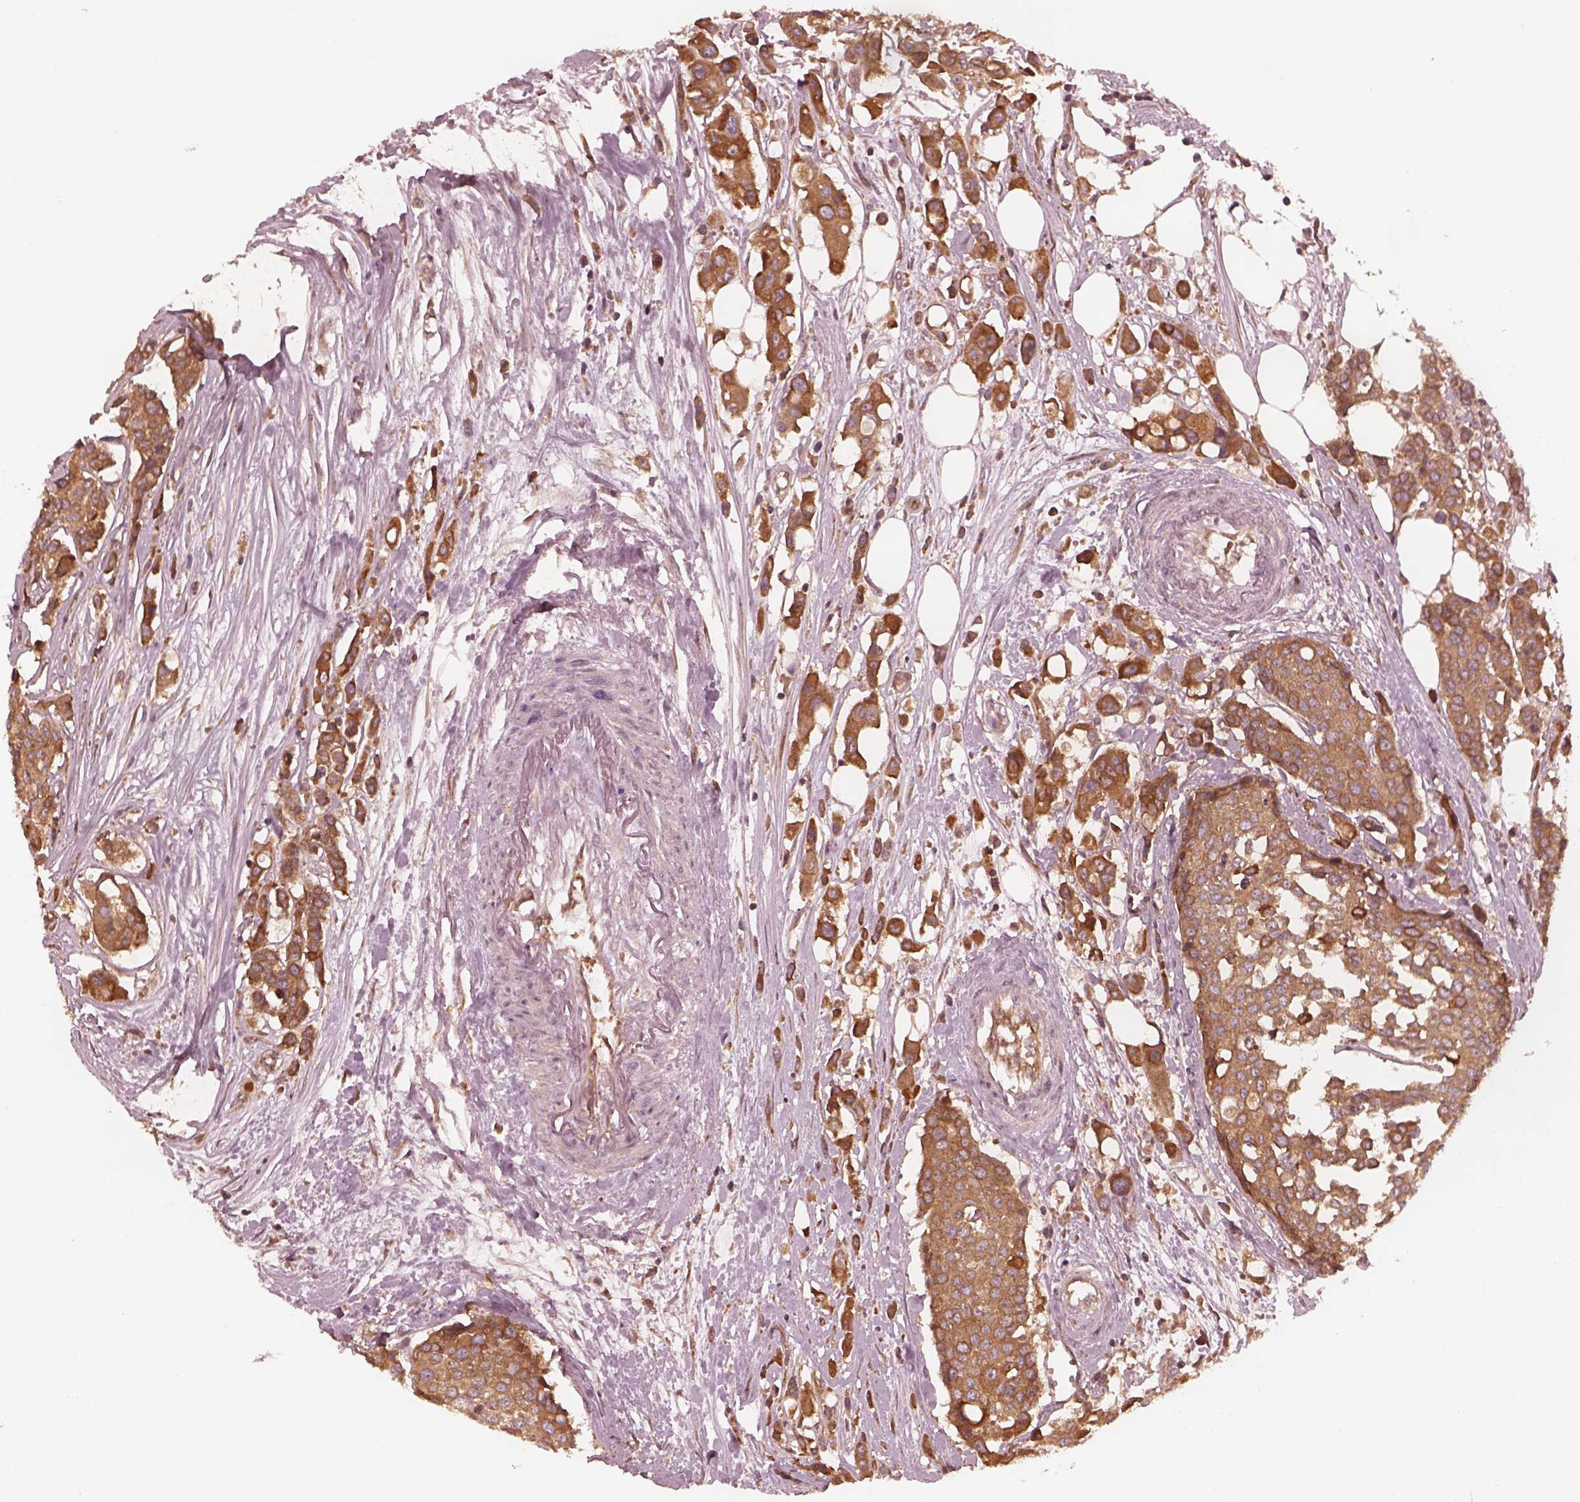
{"staining": {"intensity": "moderate", "quantity": ">75%", "location": "cytoplasmic/membranous"}, "tissue": "carcinoid", "cell_type": "Tumor cells", "image_type": "cancer", "snomed": [{"axis": "morphology", "description": "Carcinoid, malignant, NOS"}, {"axis": "topography", "description": "Colon"}], "caption": "Carcinoid tissue demonstrates moderate cytoplasmic/membranous staining in about >75% of tumor cells", "gene": "PIK3R2", "patient": {"sex": "male", "age": 81}}